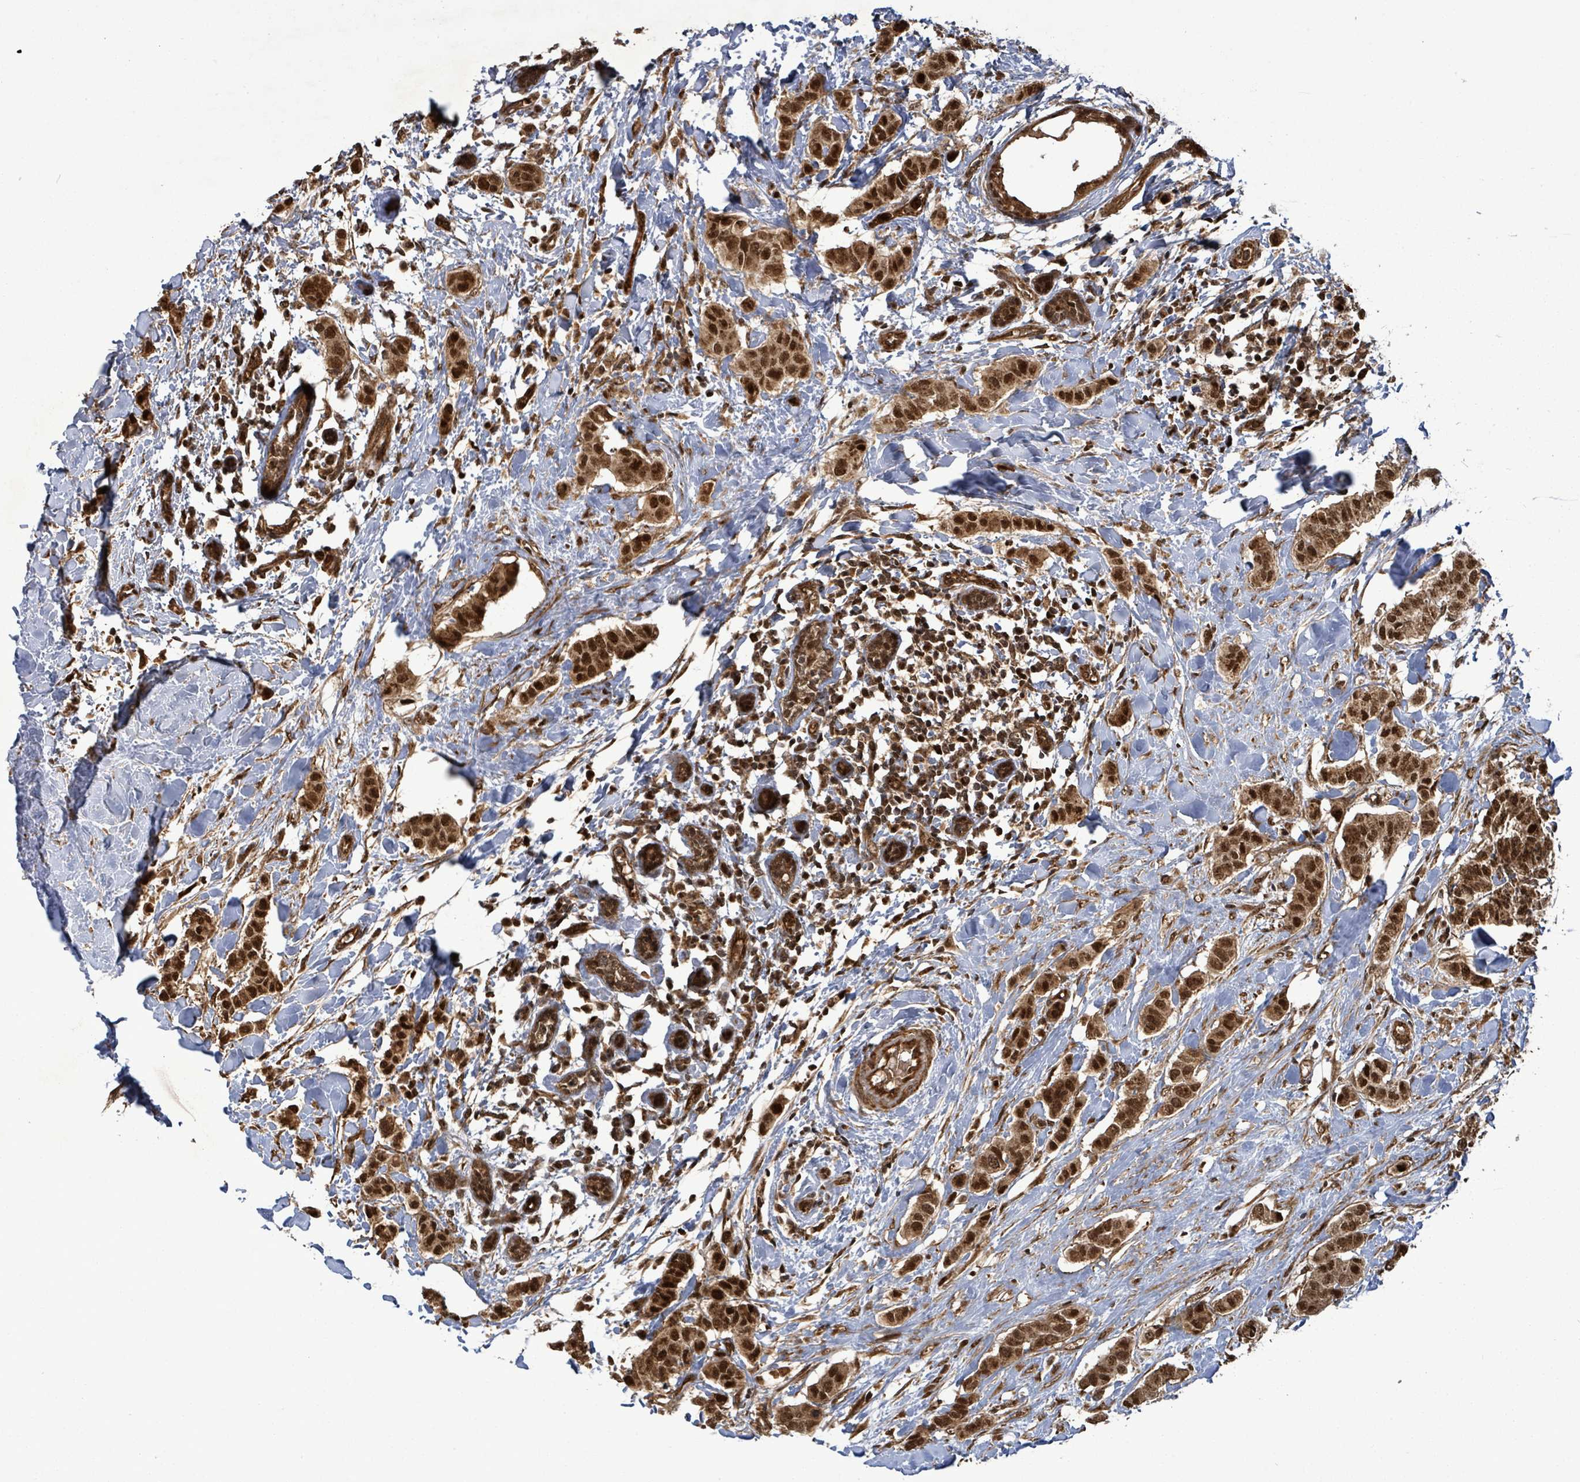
{"staining": {"intensity": "strong", "quantity": ">75%", "location": "cytoplasmic/membranous,nuclear"}, "tissue": "breast cancer", "cell_type": "Tumor cells", "image_type": "cancer", "snomed": [{"axis": "morphology", "description": "Duct carcinoma"}, {"axis": "topography", "description": "Breast"}], "caption": "Breast intraductal carcinoma was stained to show a protein in brown. There is high levels of strong cytoplasmic/membranous and nuclear staining in approximately >75% of tumor cells. (IHC, brightfield microscopy, high magnification).", "gene": "PATZ1", "patient": {"sex": "female", "age": 40}}